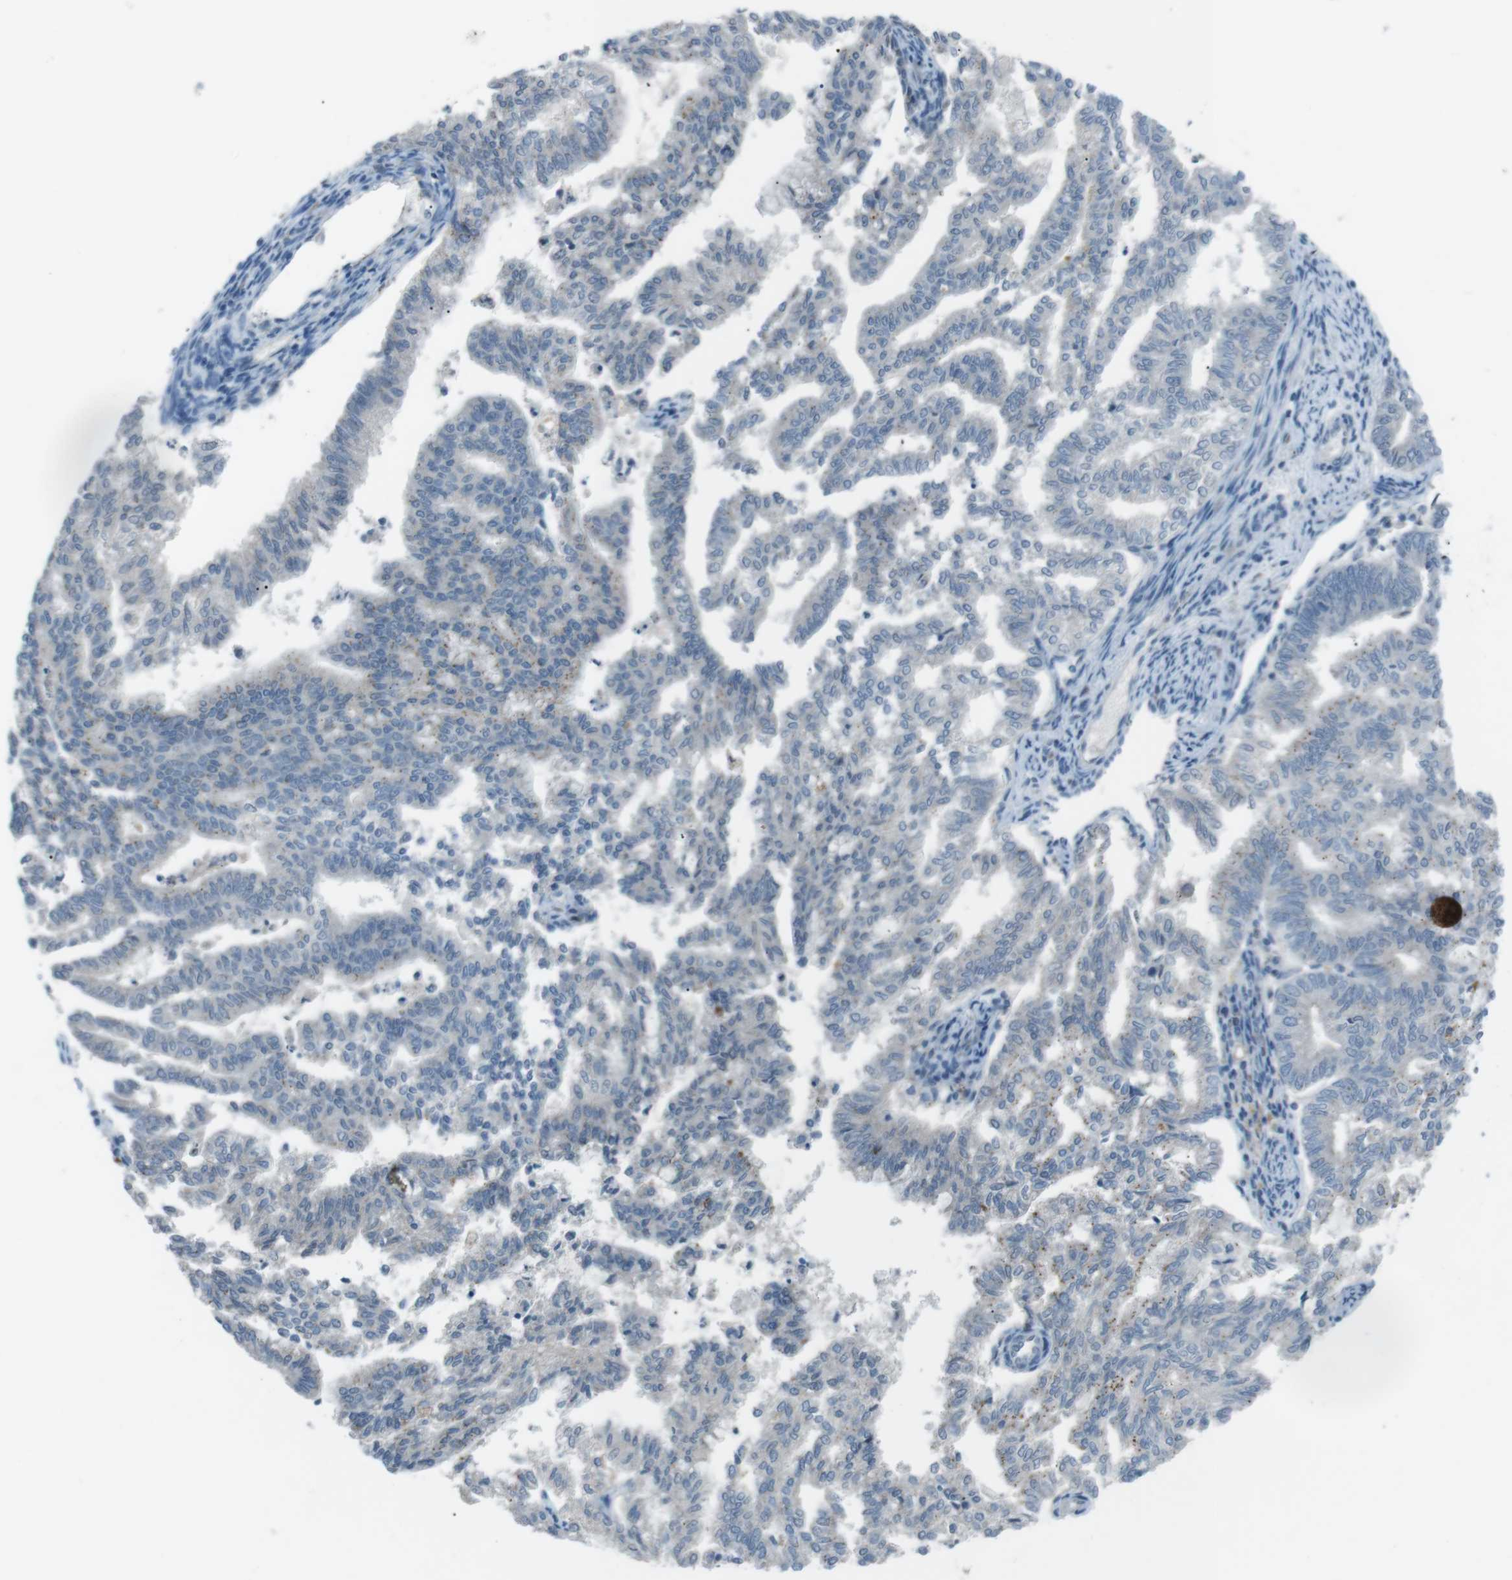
{"staining": {"intensity": "negative", "quantity": "none", "location": "none"}, "tissue": "endometrial cancer", "cell_type": "Tumor cells", "image_type": "cancer", "snomed": [{"axis": "morphology", "description": "Adenocarcinoma, NOS"}, {"axis": "topography", "description": "Endometrium"}], "caption": "Immunohistochemistry image of neoplastic tissue: endometrial cancer stained with DAB displays no significant protein expression in tumor cells. Brightfield microscopy of immunohistochemistry stained with DAB (brown) and hematoxylin (blue), captured at high magnification.", "gene": "FCRLA", "patient": {"sex": "female", "age": 79}}